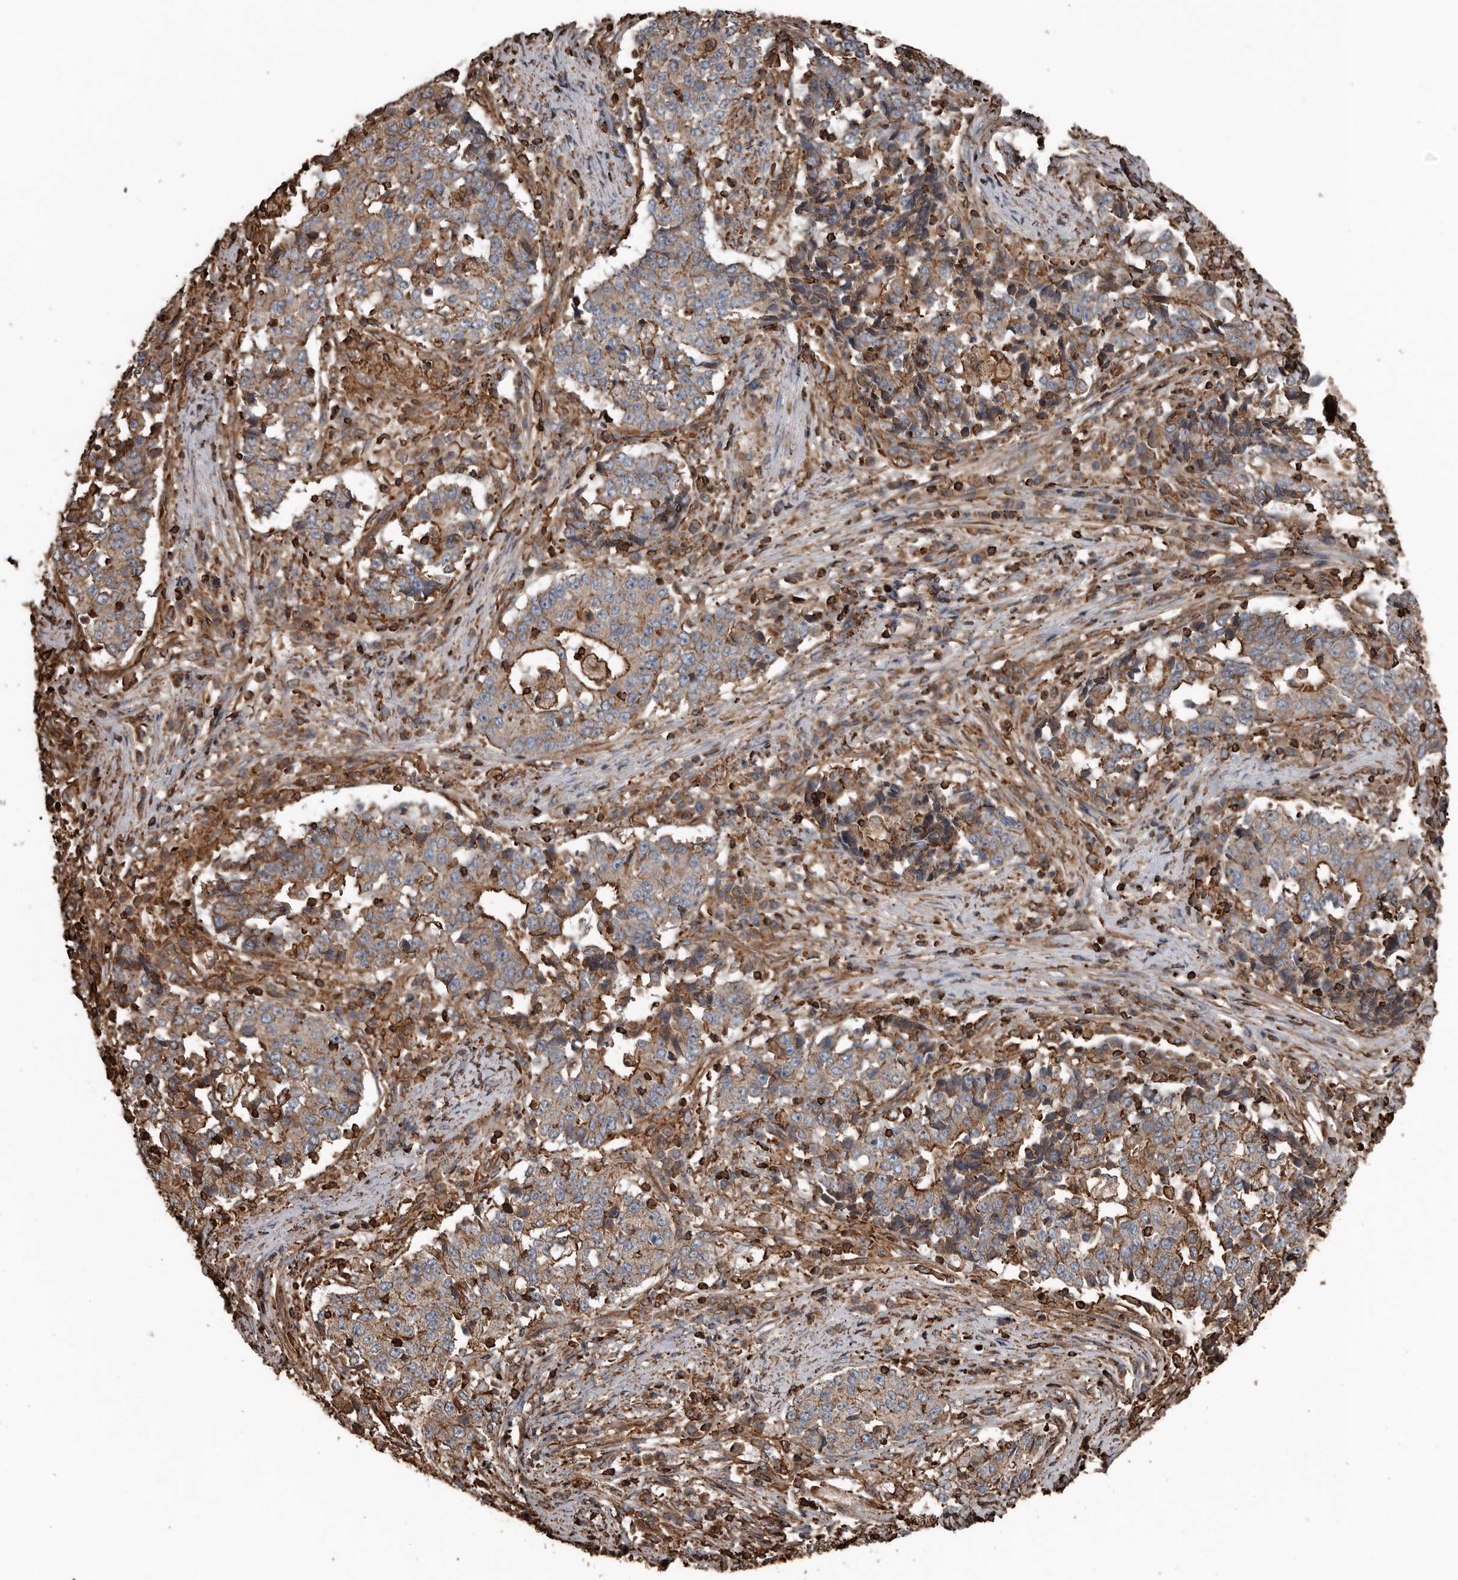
{"staining": {"intensity": "strong", "quantity": "<25%", "location": "cytoplasmic/membranous"}, "tissue": "stomach cancer", "cell_type": "Tumor cells", "image_type": "cancer", "snomed": [{"axis": "morphology", "description": "Adenocarcinoma, NOS"}, {"axis": "topography", "description": "Stomach"}], "caption": "Brown immunohistochemical staining in human stomach adenocarcinoma displays strong cytoplasmic/membranous positivity in about <25% of tumor cells.", "gene": "DENND6B", "patient": {"sex": "male", "age": 59}}